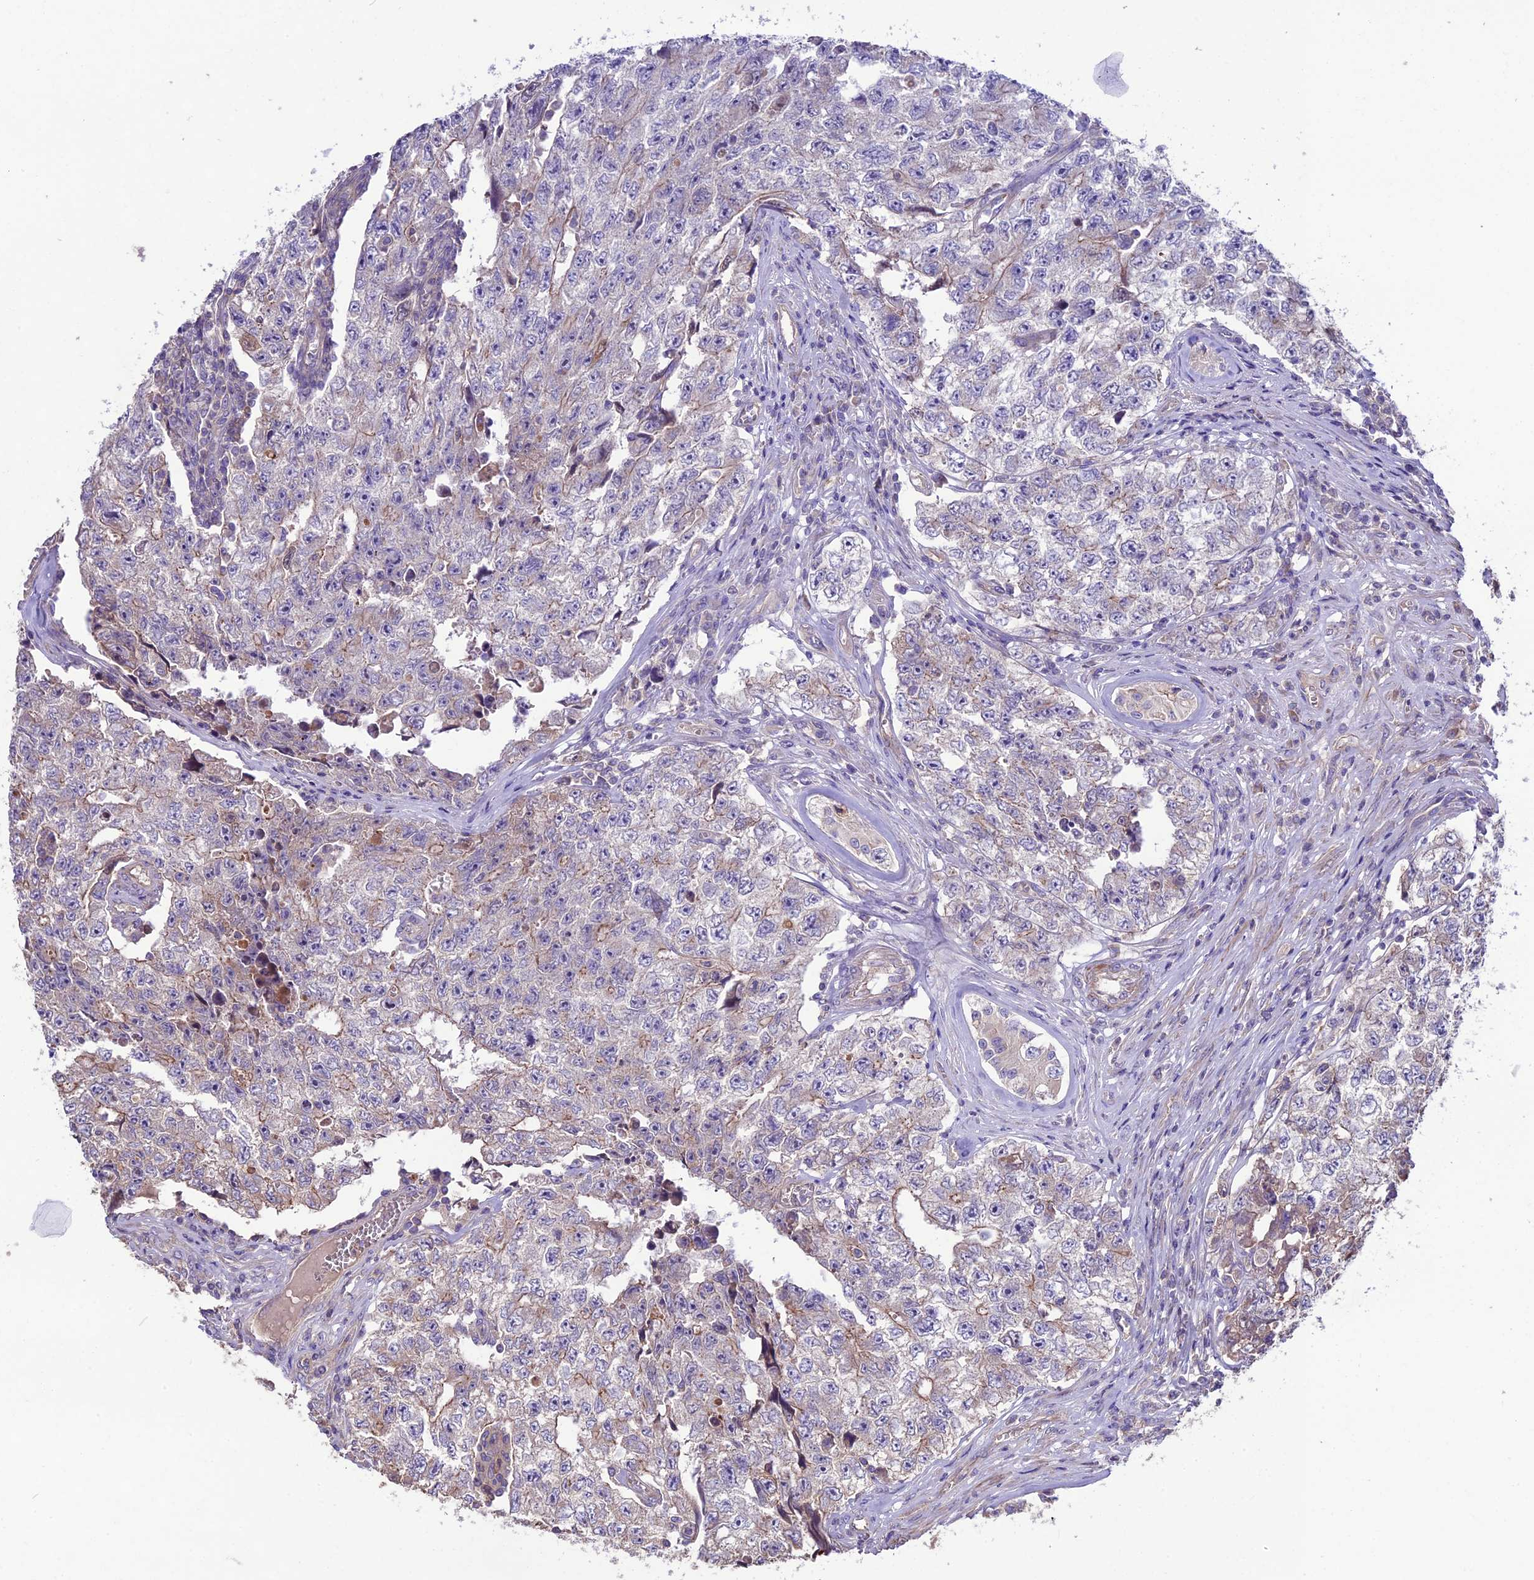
{"staining": {"intensity": "weak", "quantity": "<25%", "location": "cytoplasmic/membranous"}, "tissue": "testis cancer", "cell_type": "Tumor cells", "image_type": "cancer", "snomed": [{"axis": "morphology", "description": "Carcinoma, Embryonal, NOS"}, {"axis": "topography", "description": "Testis"}], "caption": "Immunohistochemistry (IHC) of testis cancer shows no expression in tumor cells. (DAB (3,3'-diaminobenzidine) immunohistochemistry (IHC), high magnification).", "gene": "ANO3", "patient": {"sex": "male", "age": 17}}